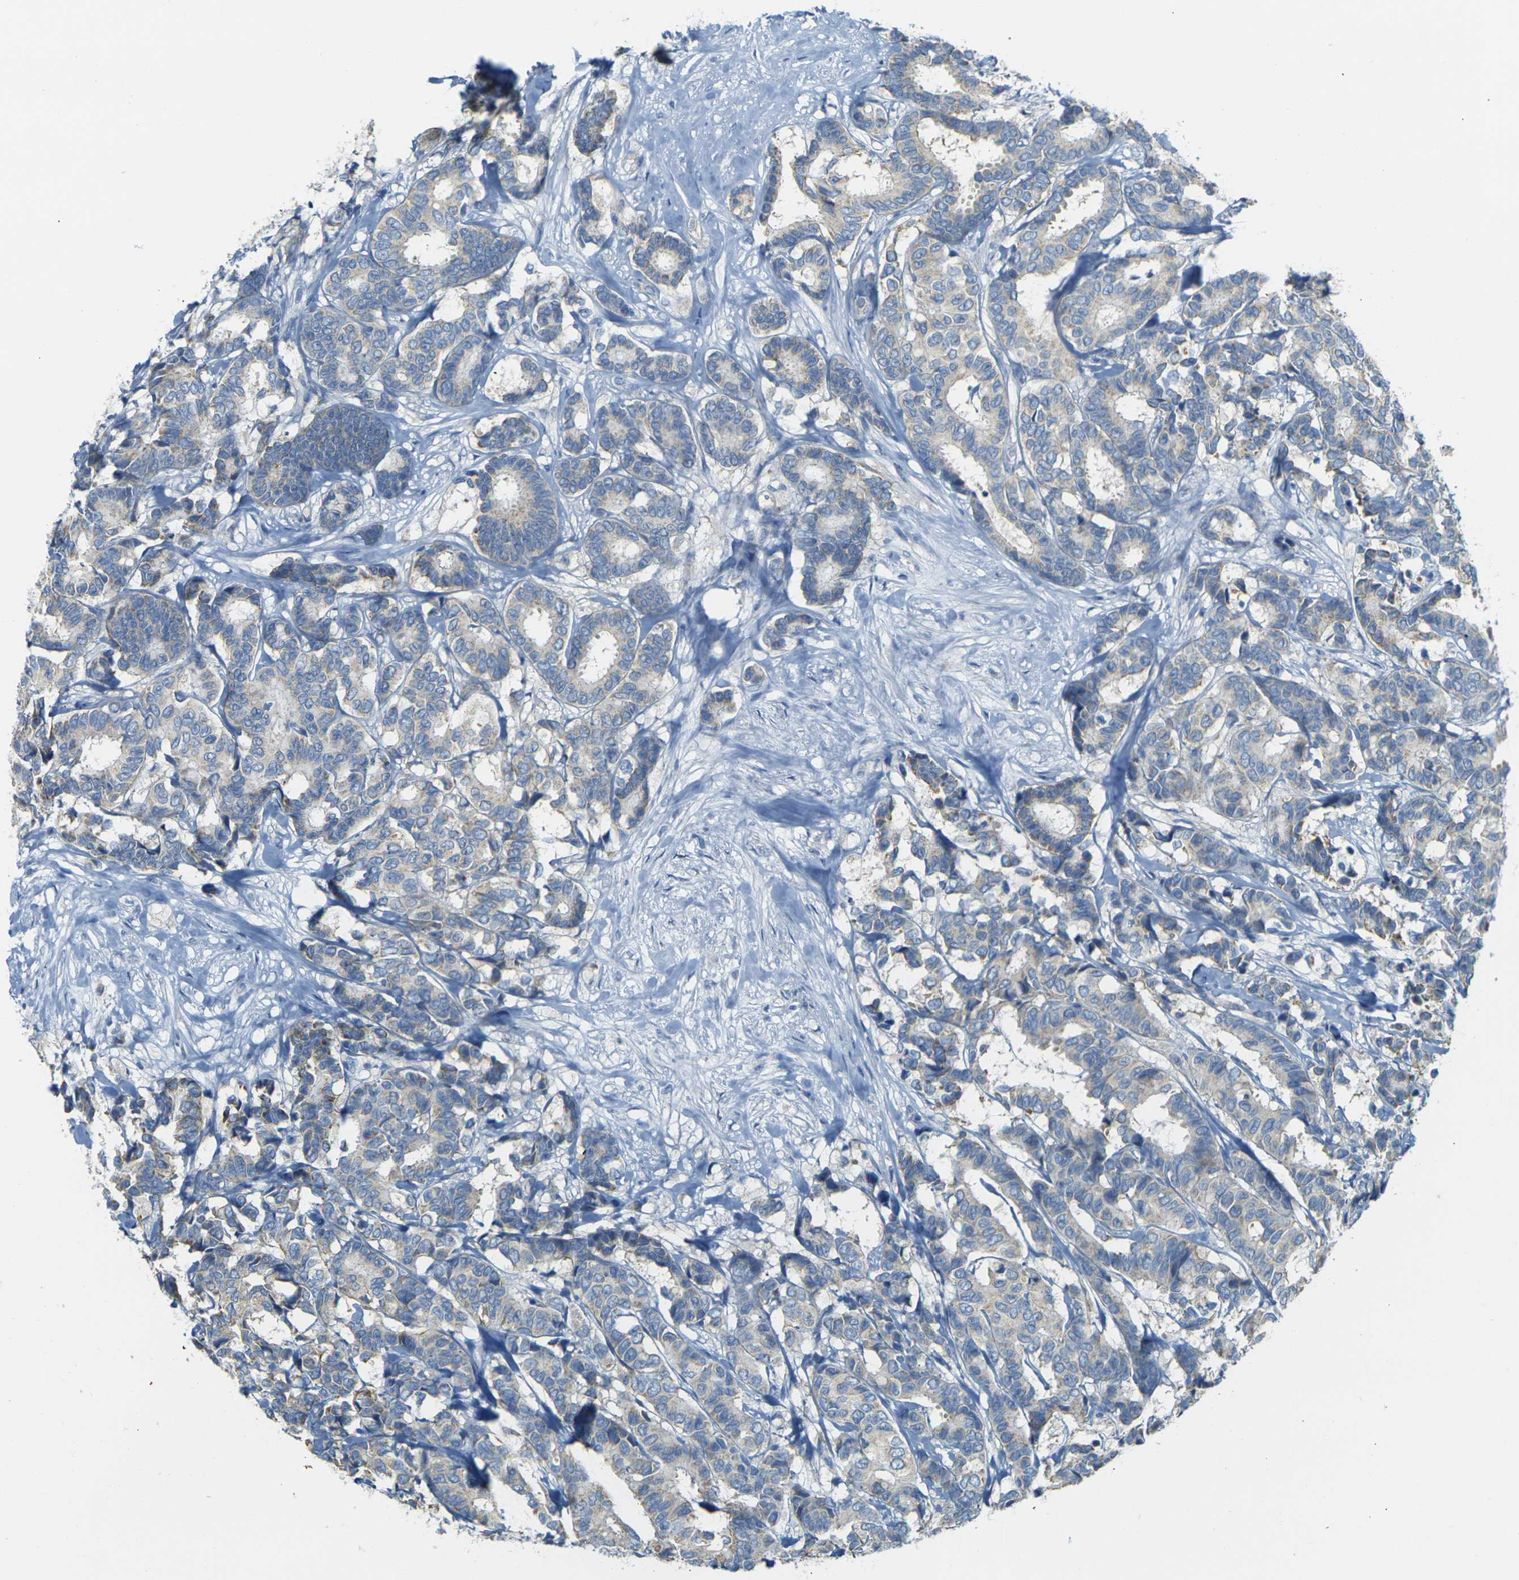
{"staining": {"intensity": "weak", "quantity": "<25%", "location": "cytoplasmic/membranous"}, "tissue": "breast cancer", "cell_type": "Tumor cells", "image_type": "cancer", "snomed": [{"axis": "morphology", "description": "Duct carcinoma"}, {"axis": "topography", "description": "Breast"}], "caption": "DAB (3,3'-diaminobenzidine) immunohistochemical staining of intraductal carcinoma (breast) shows no significant staining in tumor cells.", "gene": "PARD6B", "patient": {"sex": "female", "age": 87}}